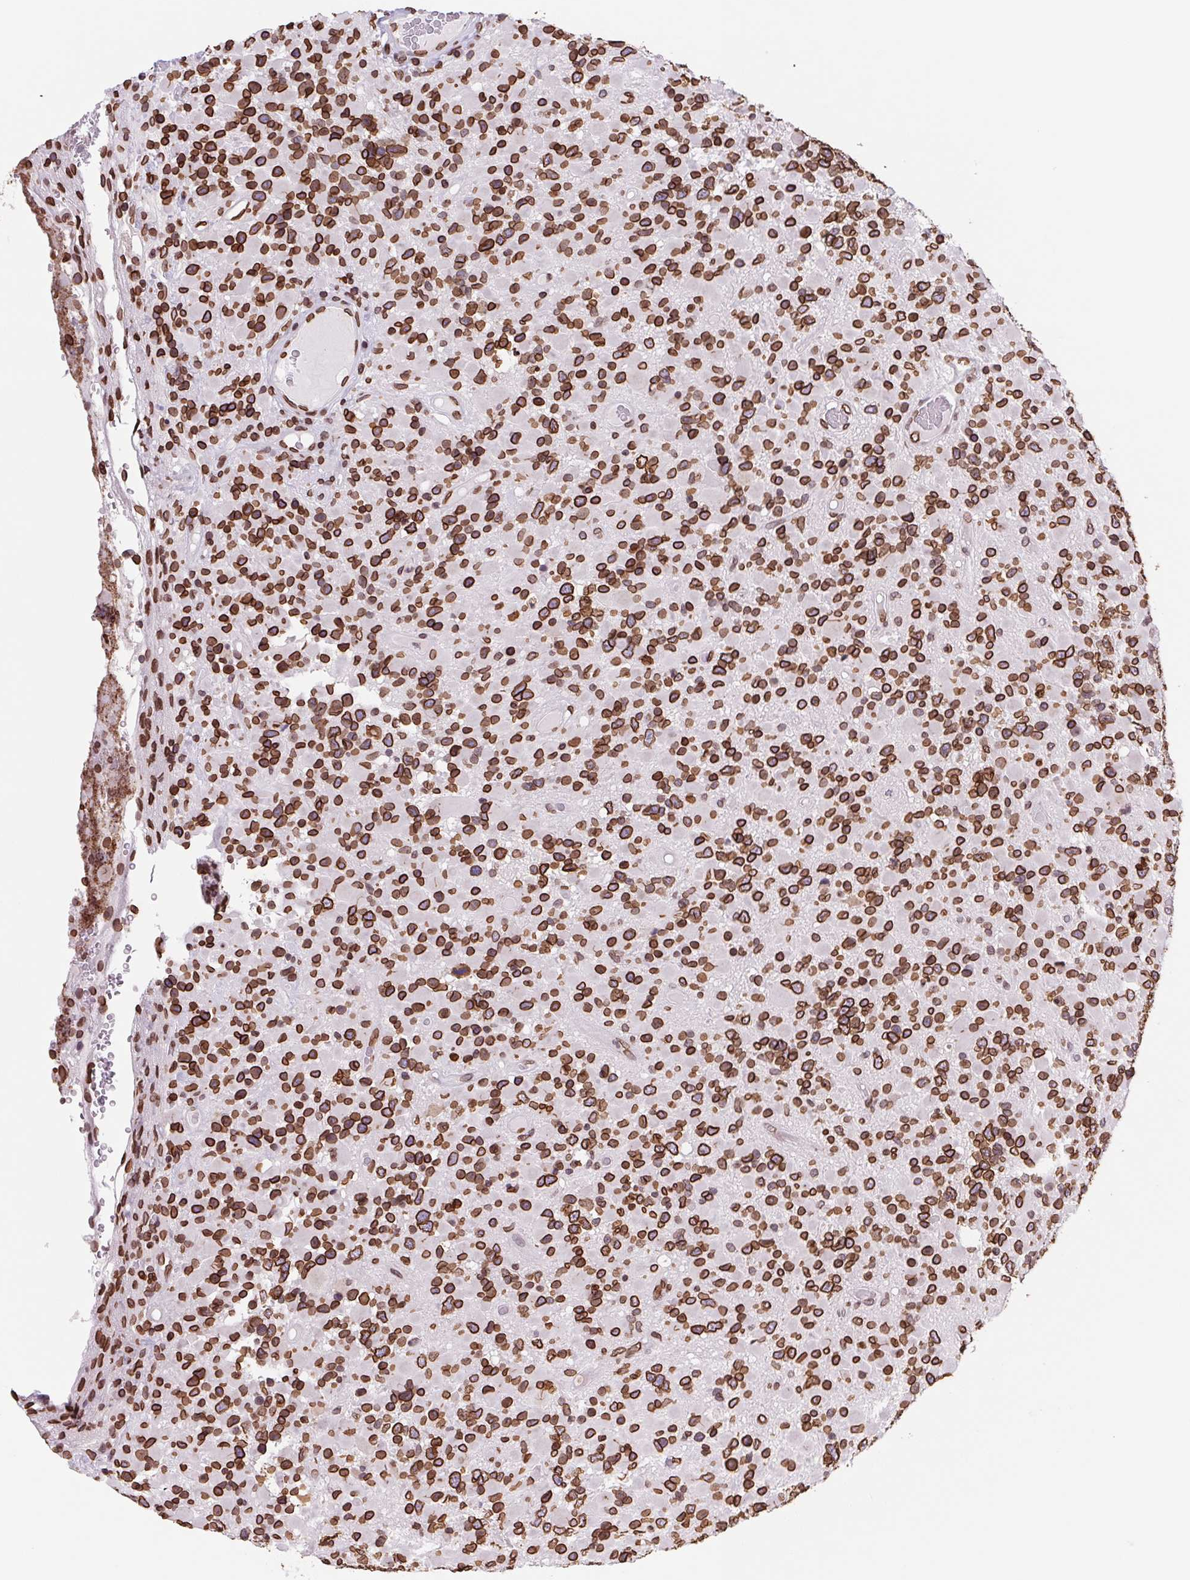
{"staining": {"intensity": "strong", "quantity": ">75%", "location": "cytoplasmic/membranous,nuclear"}, "tissue": "glioma", "cell_type": "Tumor cells", "image_type": "cancer", "snomed": [{"axis": "morphology", "description": "Glioma, malignant, High grade"}, {"axis": "topography", "description": "Brain"}], "caption": "Immunohistochemical staining of human high-grade glioma (malignant) shows strong cytoplasmic/membranous and nuclear protein positivity in about >75% of tumor cells.", "gene": "LMNB2", "patient": {"sex": "female", "age": 40}}